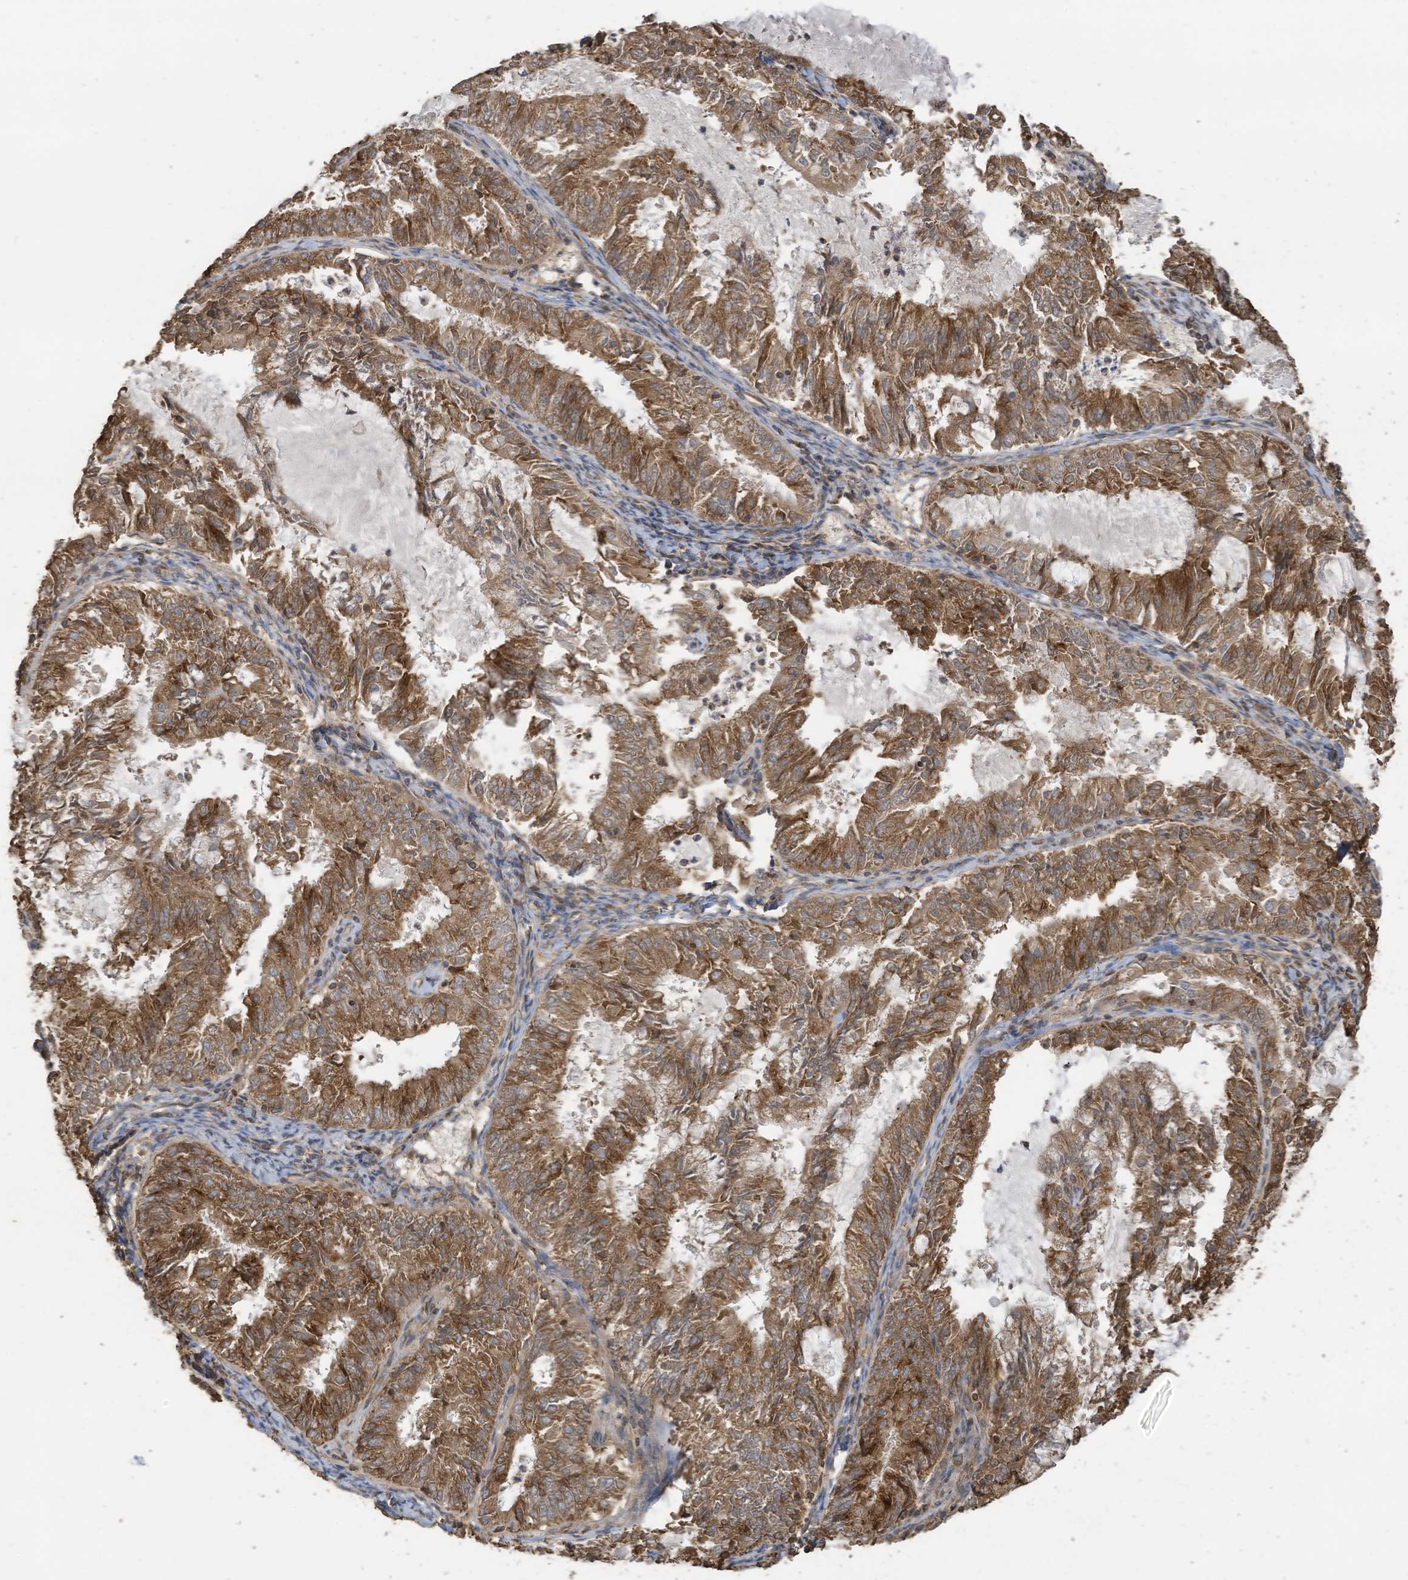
{"staining": {"intensity": "moderate", "quantity": ">75%", "location": "cytoplasmic/membranous"}, "tissue": "endometrial cancer", "cell_type": "Tumor cells", "image_type": "cancer", "snomed": [{"axis": "morphology", "description": "Adenocarcinoma, NOS"}, {"axis": "topography", "description": "Endometrium"}], "caption": "Immunohistochemistry (IHC) of human endometrial cancer reveals medium levels of moderate cytoplasmic/membranous positivity in approximately >75% of tumor cells. The staining was performed using DAB (3,3'-diaminobenzidine), with brown indicating positive protein expression. Nuclei are stained blue with hematoxylin.", "gene": "COX10", "patient": {"sex": "female", "age": 57}}